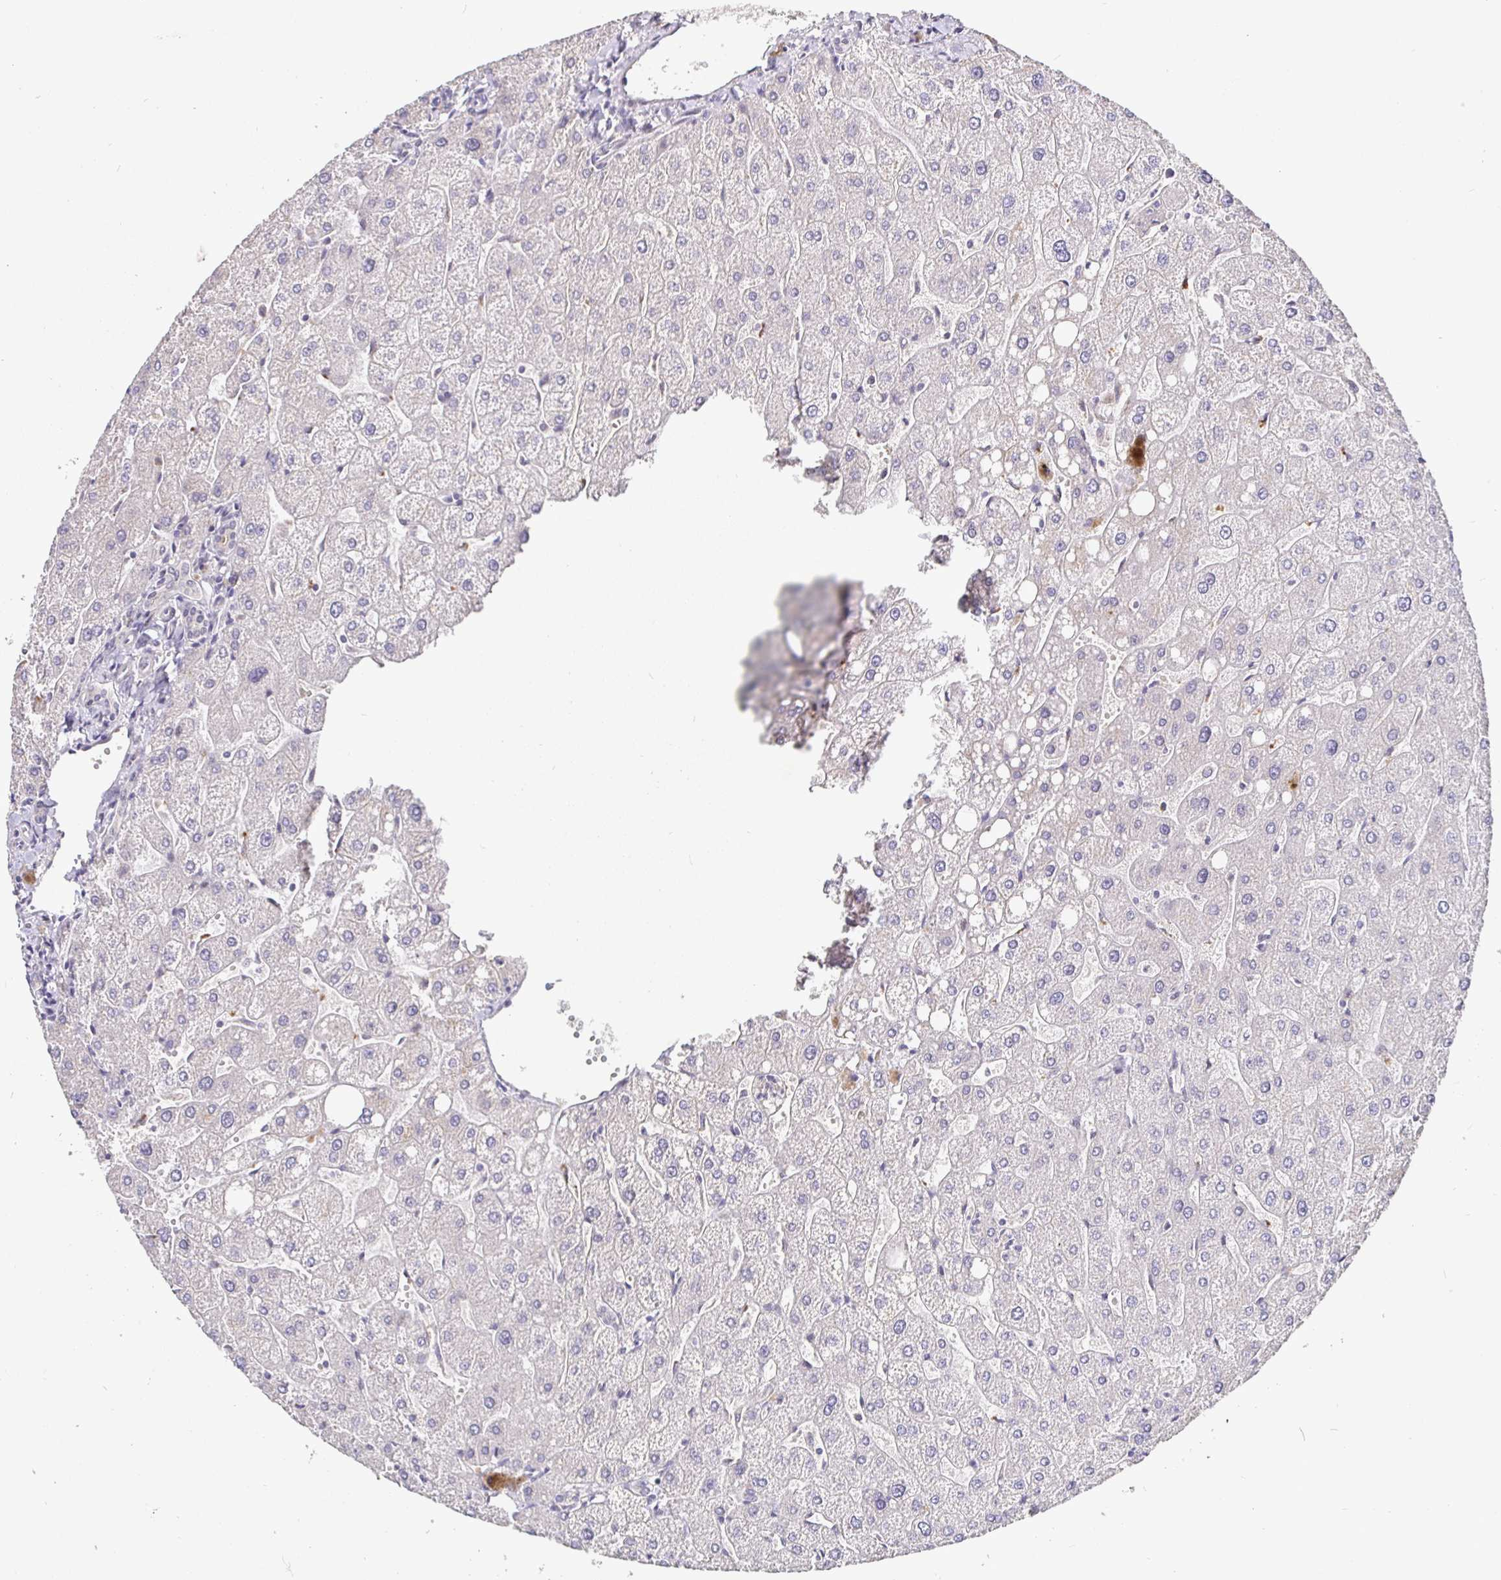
{"staining": {"intensity": "negative", "quantity": "none", "location": "none"}, "tissue": "liver", "cell_type": "Cholangiocytes", "image_type": "normal", "snomed": [{"axis": "morphology", "description": "Normal tissue, NOS"}, {"axis": "topography", "description": "Liver"}], "caption": "This is an immunohistochemistry photomicrograph of unremarkable liver. There is no positivity in cholangiocytes.", "gene": "NUP188", "patient": {"sex": "male", "age": 67}}